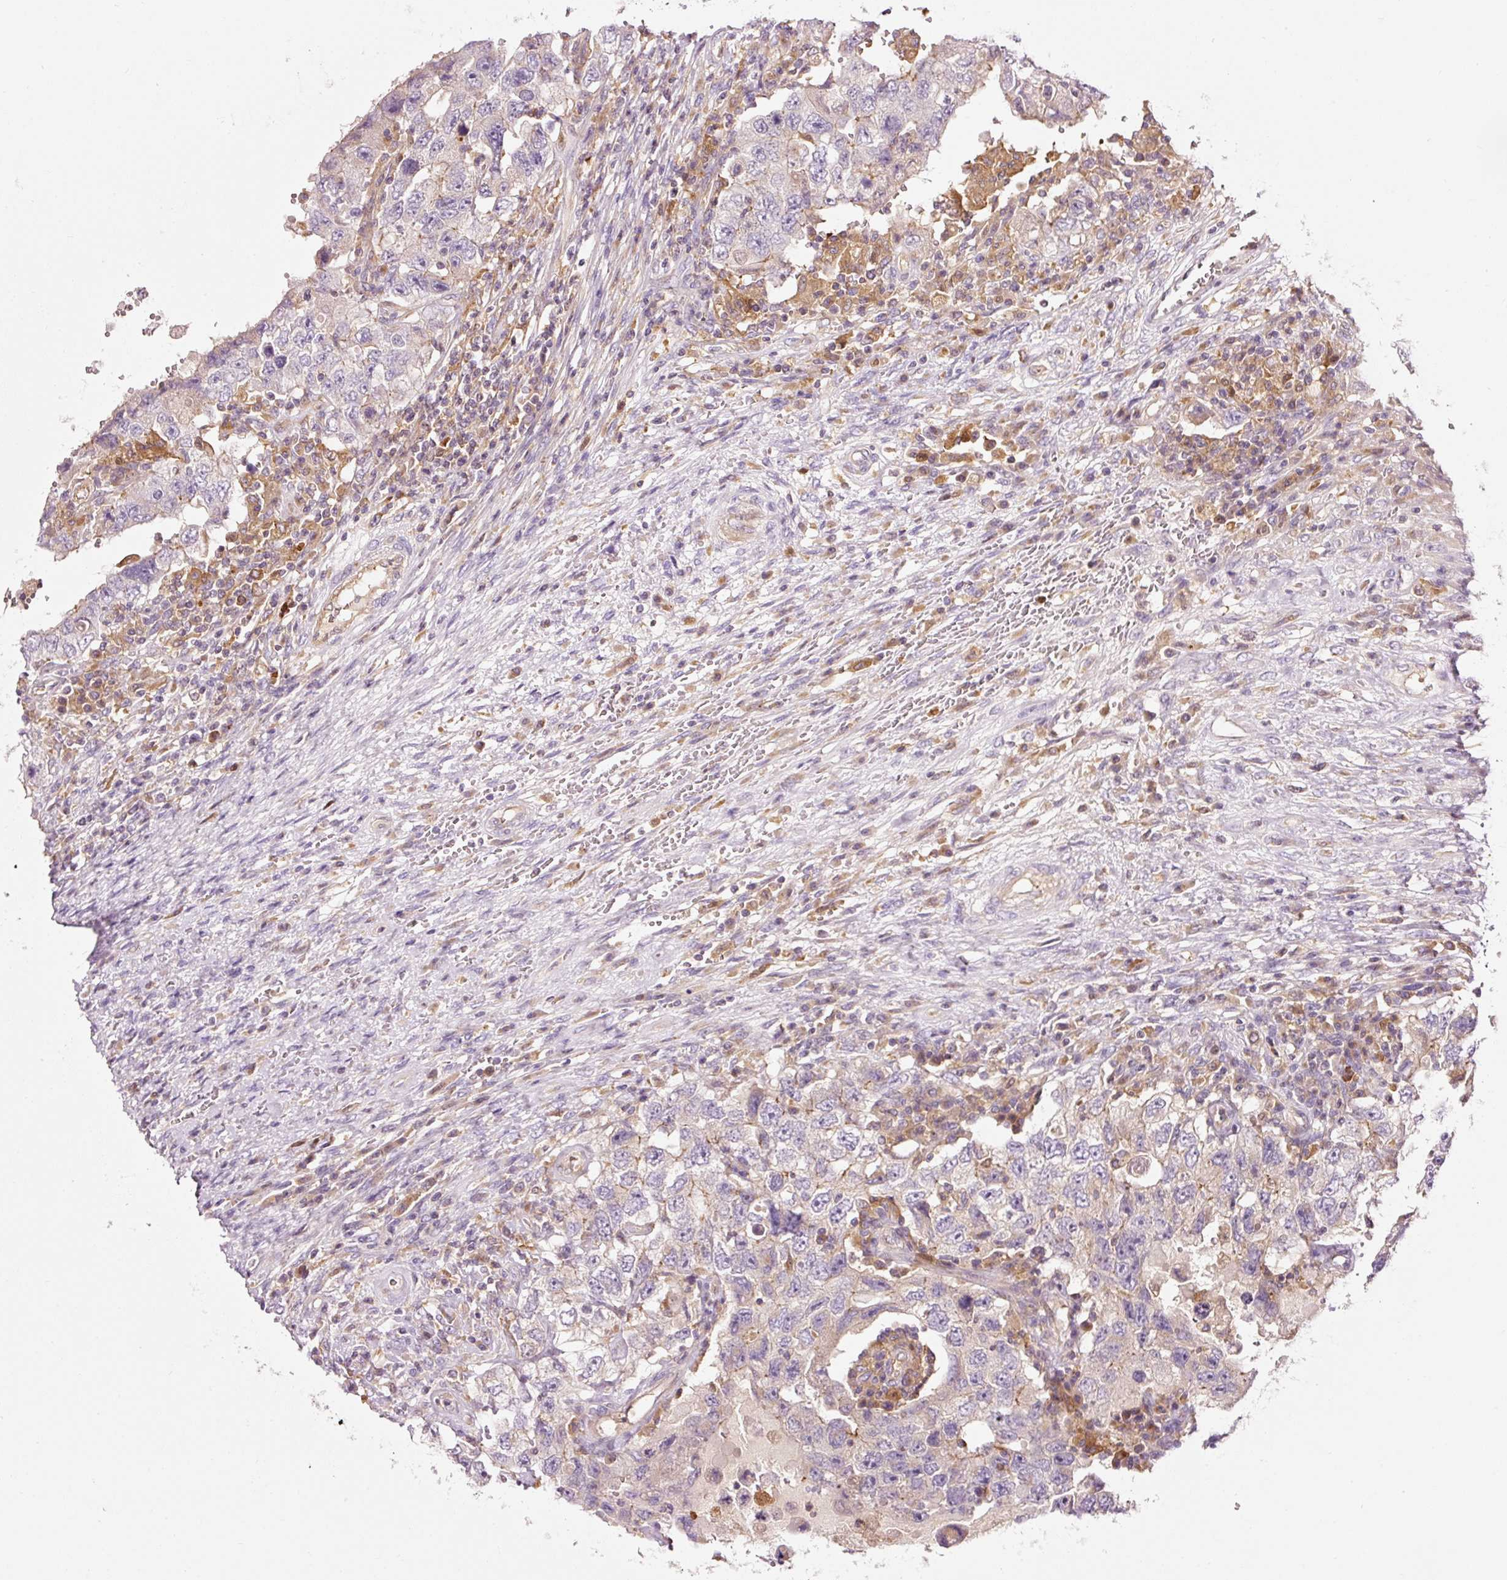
{"staining": {"intensity": "negative", "quantity": "none", "location": "none"}, "tissue": "testis cancer", "cell_type": "Tumor cells", "image_type": "cancer", "snomed": [{"axis": "morphology", "description": "Carcinoma, Embryonal, NOS"}, {"axis": "topography", "description": "Testis"}], "caption": "DAB (3,3'-diaminobenzidine) immunohistochemical staining of testis embryonal carcinoma displays no significant staining in tumor cells.", "gene": "NAPA", "patient": {"sex": "male", "age": 26}}